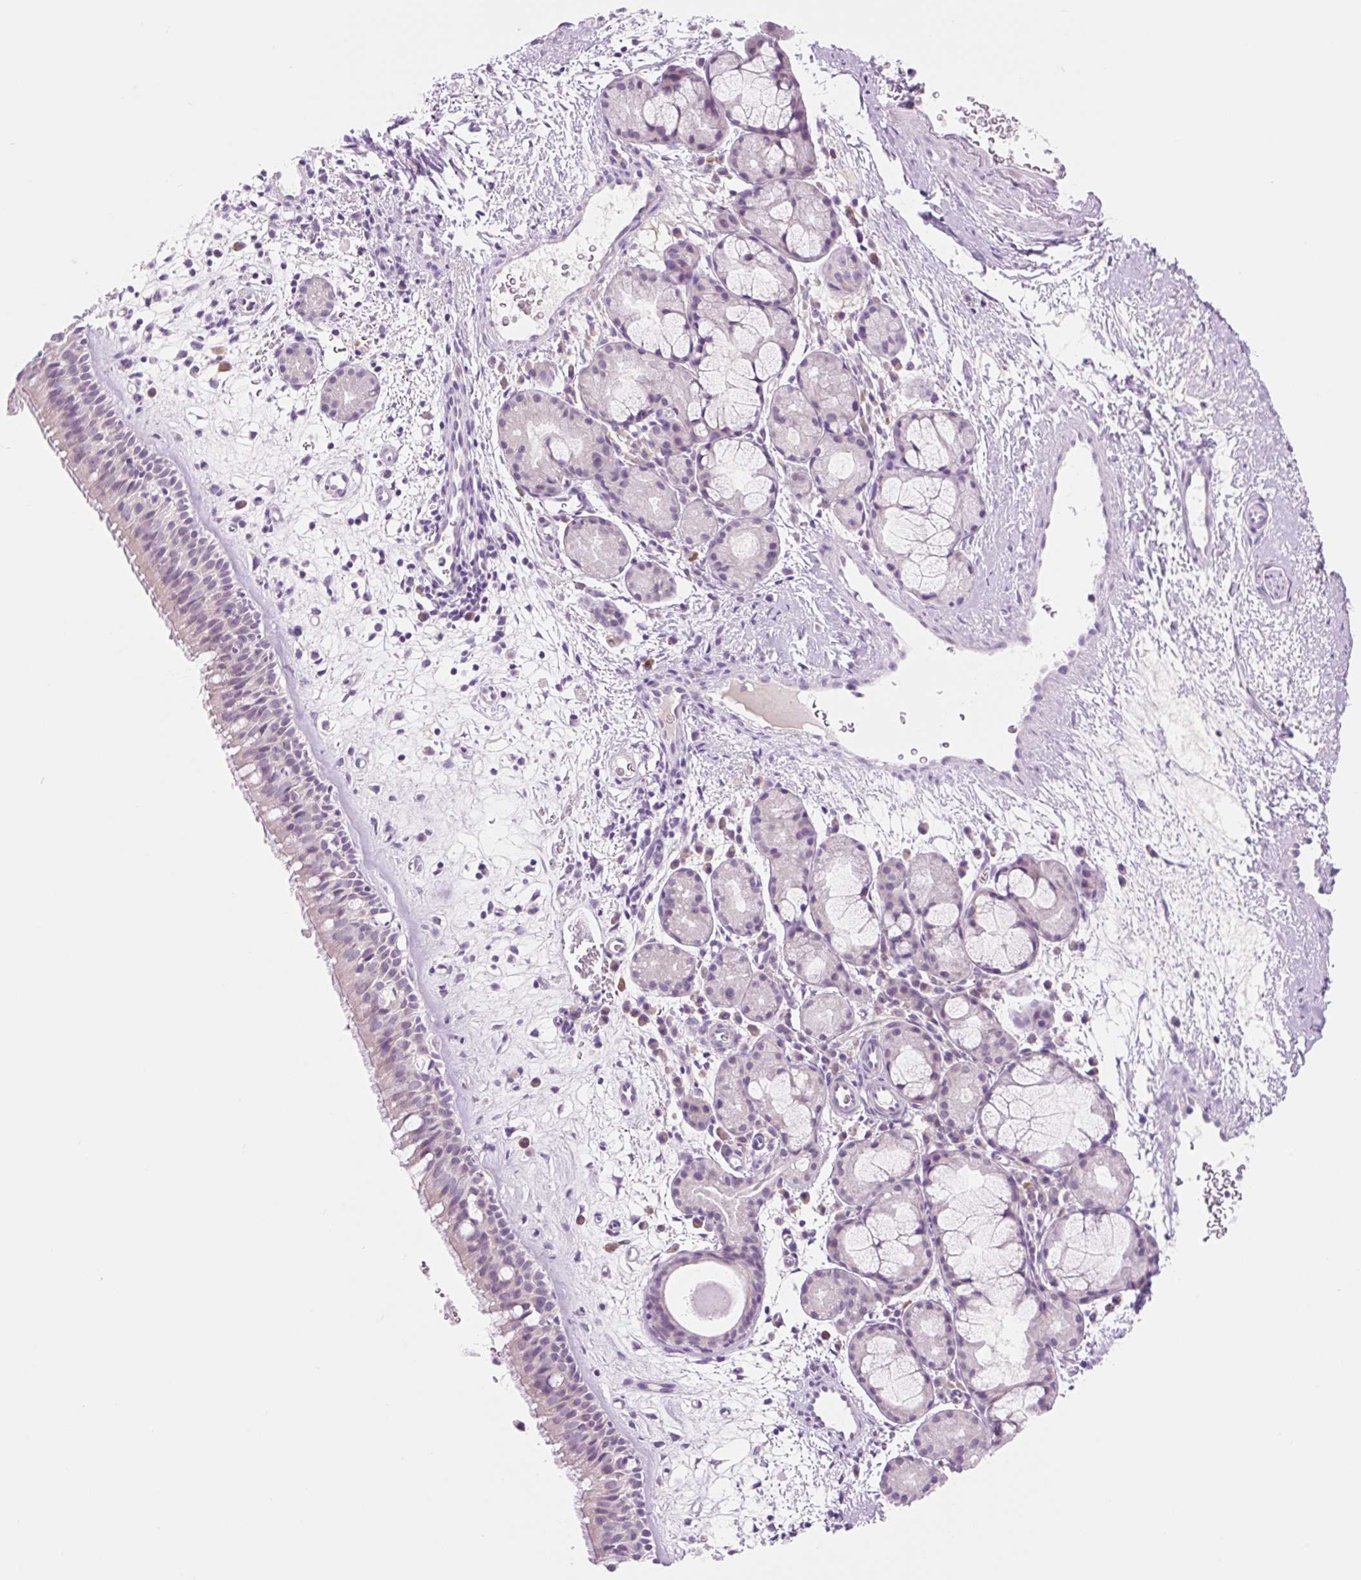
{"staining": {"intensity": "negative", "quantity": "none", "location": "none"}, "tissue": "nasopharynx", "cell_type": "Respiratory epithelial cells", "image_type": "normal", "snomed": [{"axis": "morphology", "description": "Normal tissue, NOS"}, {"axis": "topography", "description": "Nasopharynx"}], "caption": "Nasopharynx stained for a protein using IHC shows no expression respiratory epithelial cells.", "gene": "CELF6", "patient": {"sex": "male", "age": 65}}